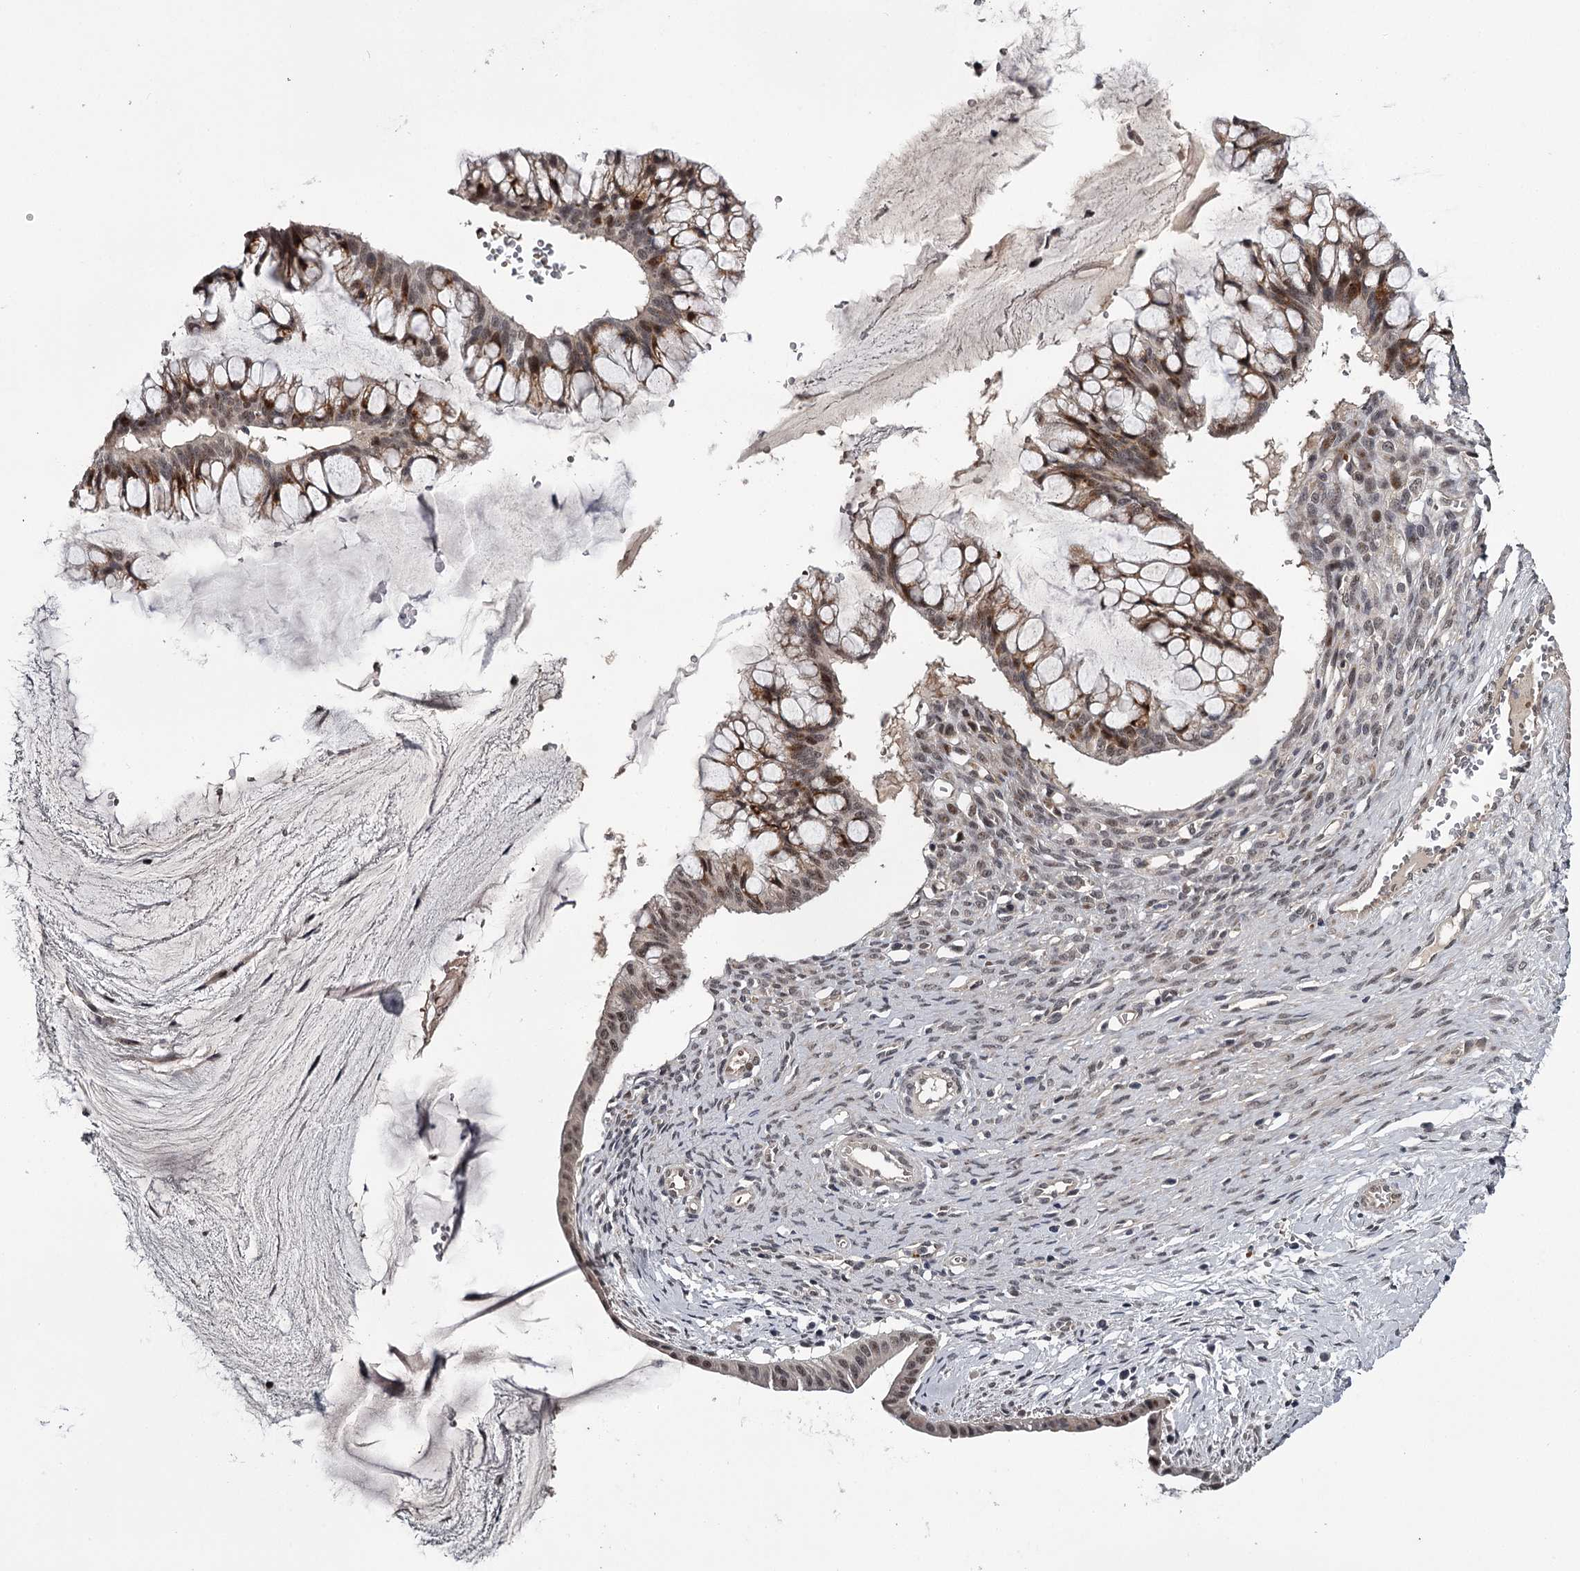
{"staining": {"intensity": "moderate", "quantity": ">75%", "location": "cytoplasmic/membranous,nuclear"}, "tissue": "ovarian cancer", "cell_type": "Tumor cells", "image_type": "cancer", "snomed": [{"axis": "morphology", "description": "Cystadenocarcinoma, mucinous, NOS"}, {"axis": "topography", "description": "Ovary"}], "caption": "An IHC micrograph of tumor tissue is shown. Protein staining in brown labels moderate cytoplasmic/membranous and nuclear positivity in mucinous cystadenocarcinoma (ovarian) within tumor cells.", "gene": "RNF44", "patient": {"sex": "female", "age": 73}}